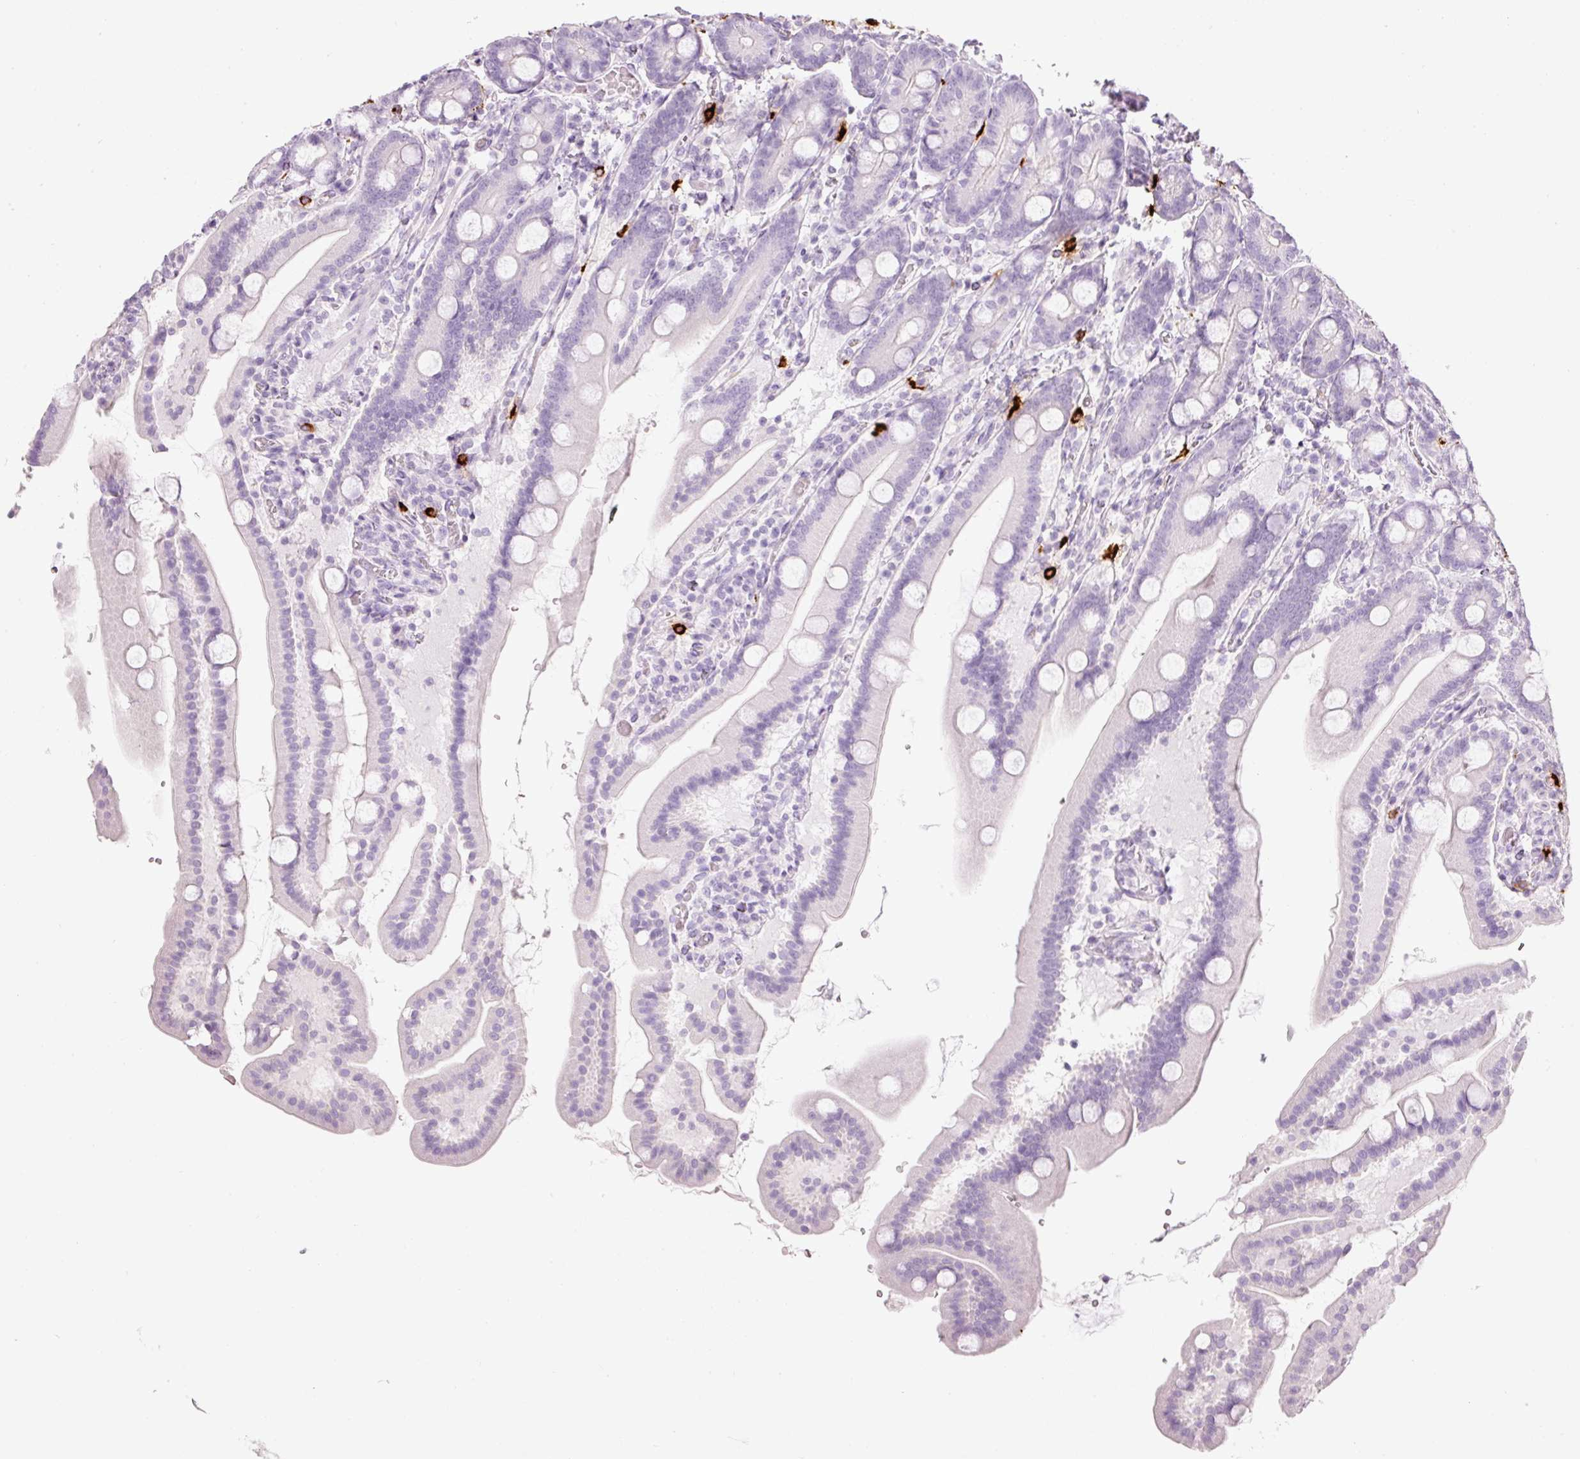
{"staining": {"intensity": "negative", "quantity": "none", "location": "none"}, "tissue": "duodenum", "cell_type": "Glandular cells", "image_type": "normal", "snomed": [{"axis": "morphology", "description": "Normal tissue, NOS"}, {"axis": "topography", "description": "Duodenum"}], "caption": "Immunohistochemistry (IHC) micrograph of normal human duodenum stained for a protein (brown), which reveals no staining in glandular cells.", "gene": "CMA1", "patient": {"sex": "male", "age": 55}}